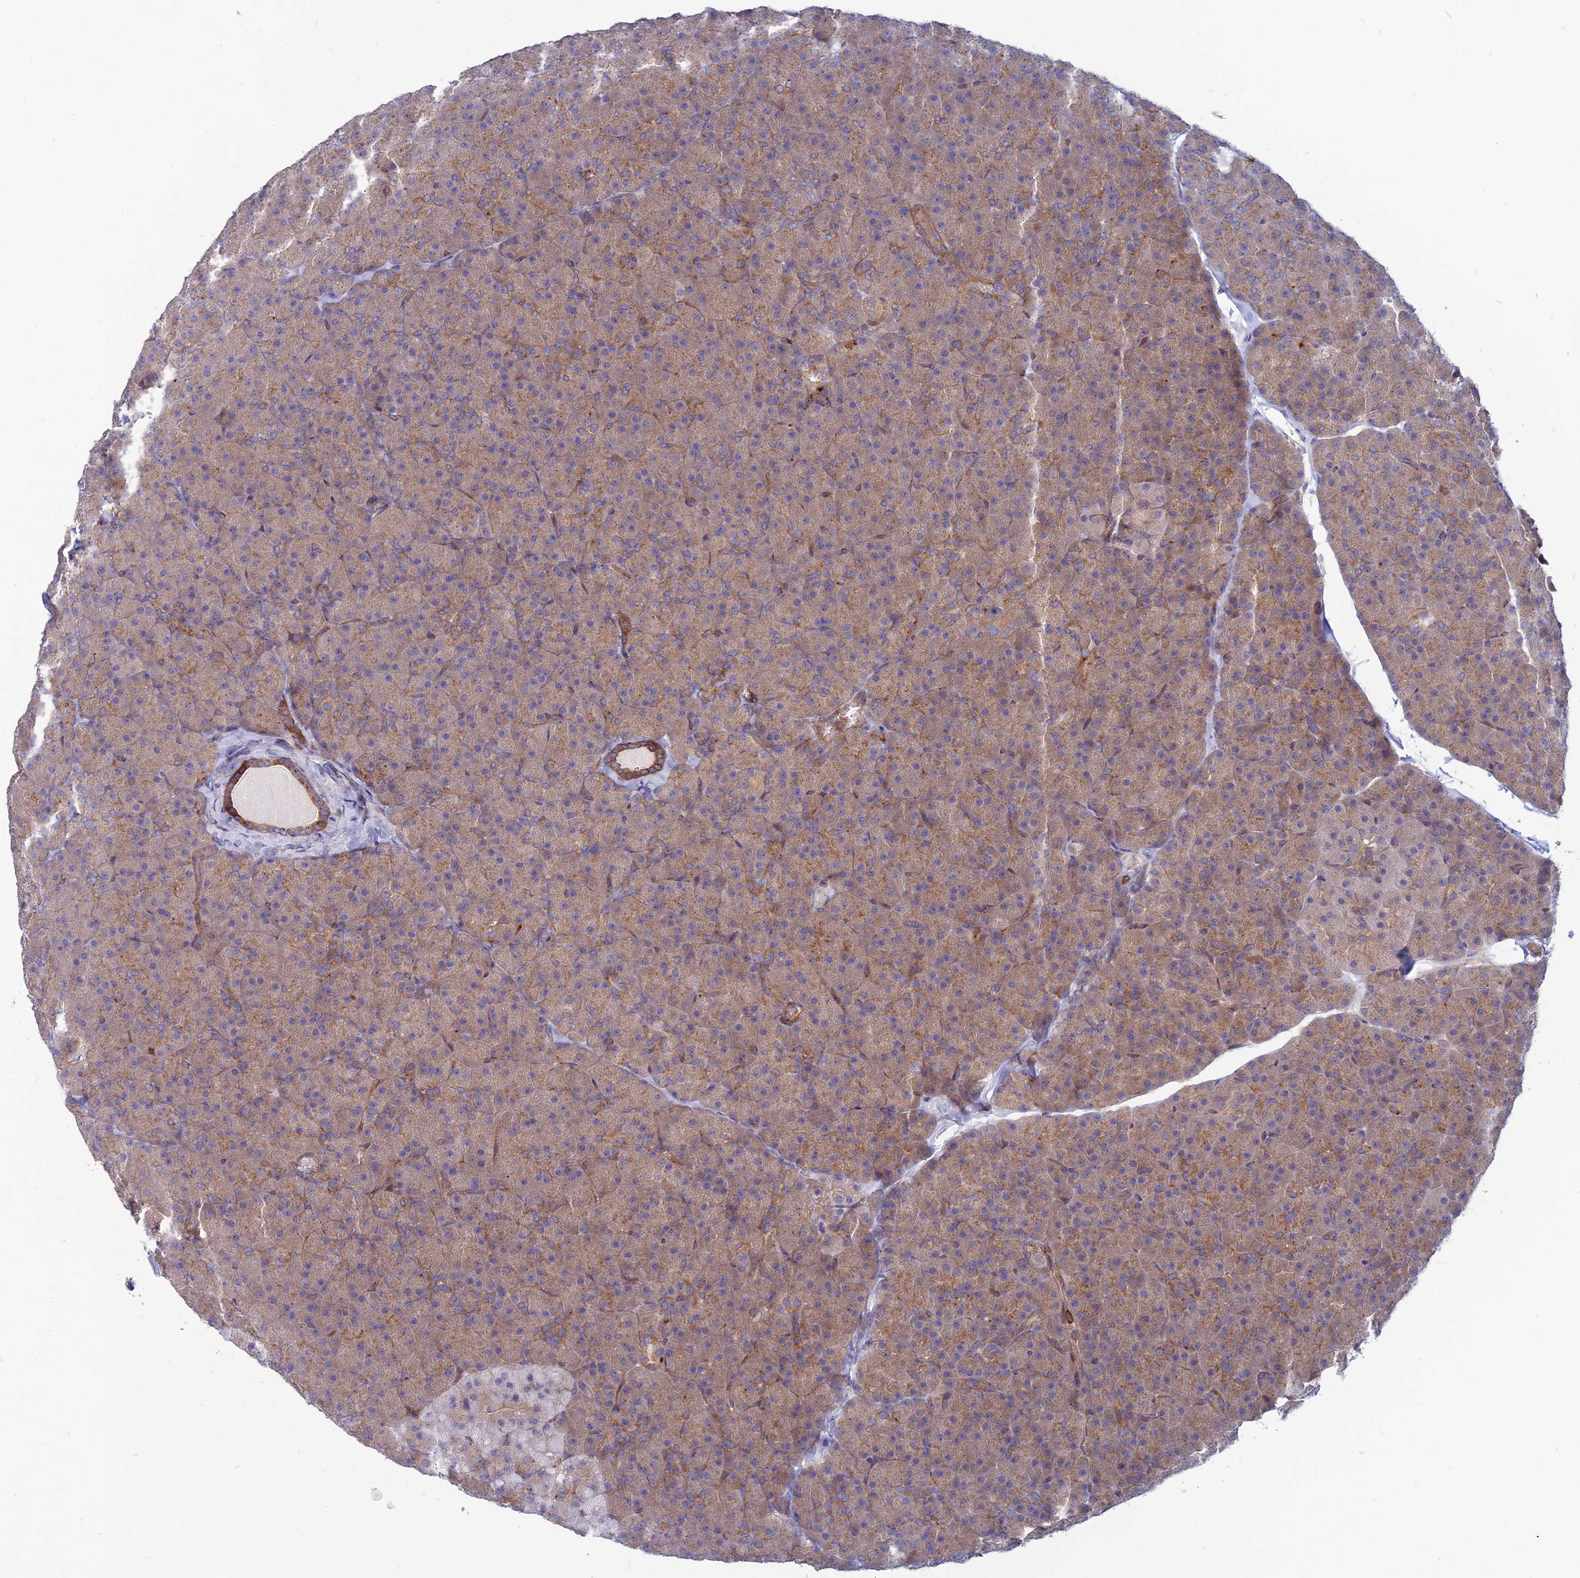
{"staining": {"intensity": "moderate", "quantity": "<25%", "location": "cytoplasmic/membranous"}, "tissue": "pancreas", "cell_type": "Exocrine glandular cells", "image_type": "normal", "snomed": [{"axis": "morphology", "description": "Normal tissue, NOS"}, {"axis": "topography", "description": "Pancreas"}], "caption": "Immunohistochemistry of normal human pancreas shows low levels of moderate cytoplasmic/membranous staining in approximately <25% of exocrine glandular cells.", "gene": "PHKA2", "patient": {"sex": "male", "age": 36}}